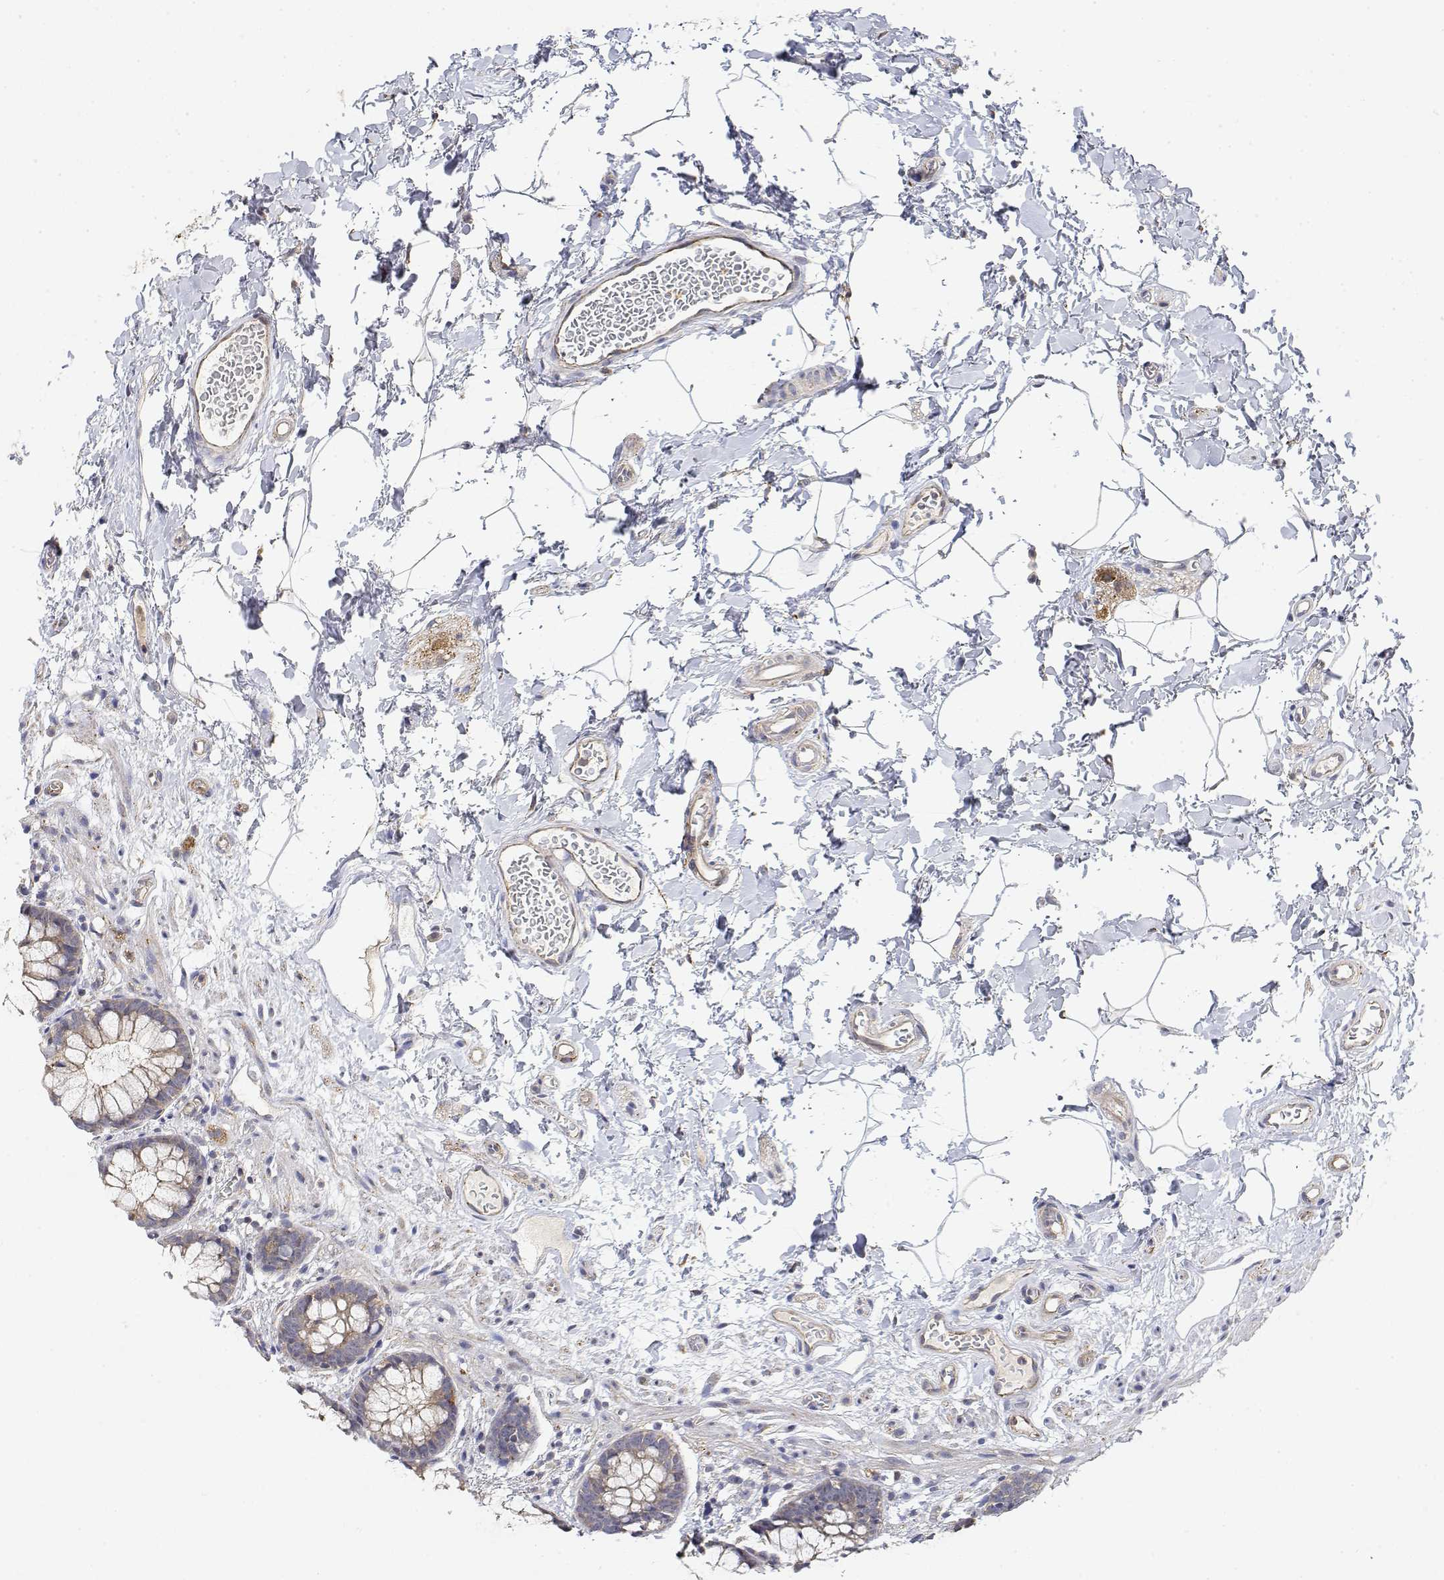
{"staining": {"intensity": "moderate", "quantity": "25%-75%", "location": "cytoplasmic/membranous"}, "tissue": "rectum", "cell_type": "Glandular cells", "image_type": "normal", "snomed": [{"axis": "morphology", "description": "Normal tissue, NOS"}, {"axis": "topography", "description": "Rectum"}], "caption": "Protein expression analysis of normal rectum shows moderate cytoplasmic/membranous positivity in approximately 25%-75% of glandular cells.", "gene": "LONRF3", "patient": {"sex": "female", "age": 62}}